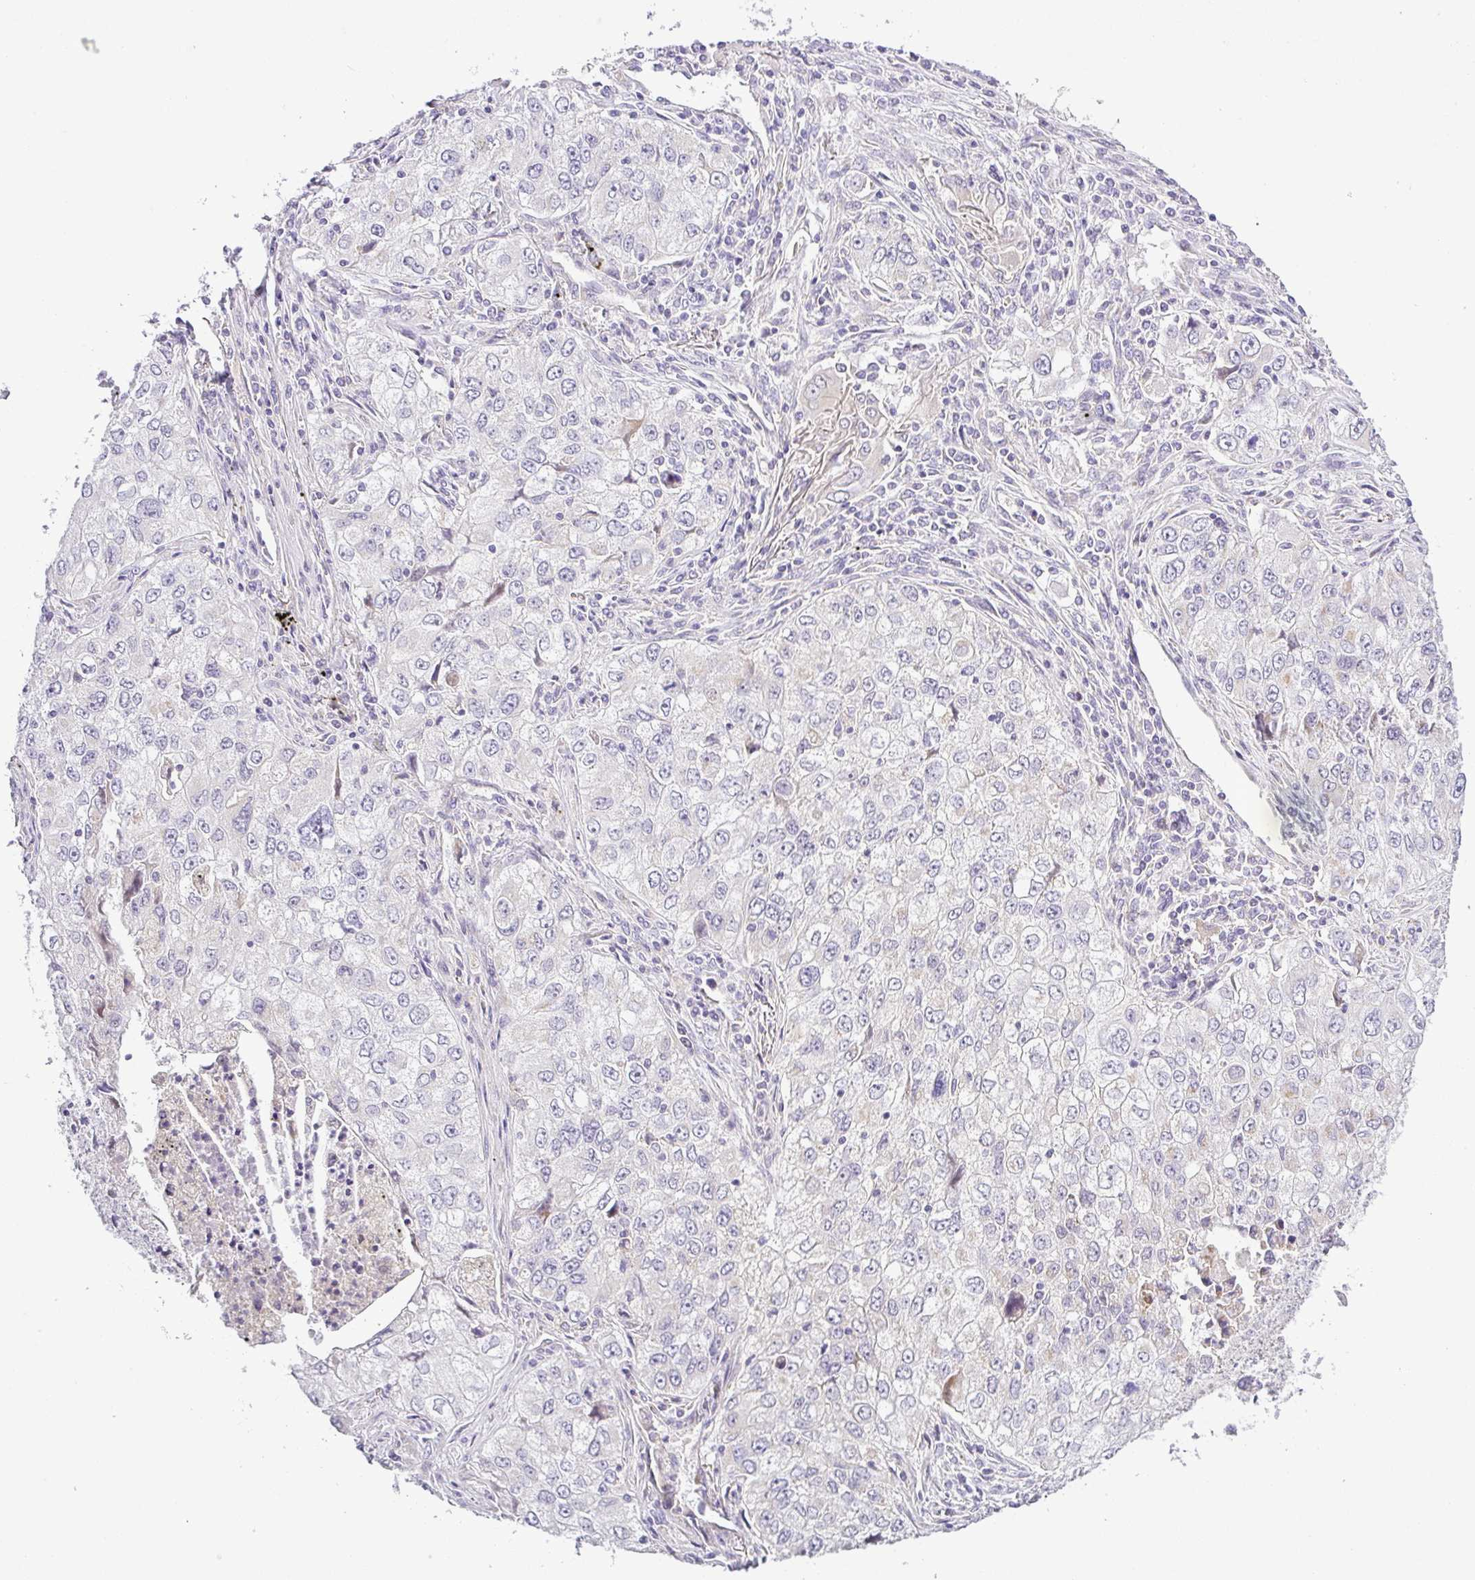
{"staining": {"intensity": "negative", "quantity": "none", "location": "none"}, "tissue": "lung cancer", "cell_type": "Tumor cells", "image_type": "cancer", "snomed": [{"axis": "morphology", "description": "Adenocarcinoma, NOS"}, {"axis": "morphology", "description": "Adenocarcinoma, metastatic, NOS"}, {"axis": "topography", "description": "Lymph node"}, {"axis": "topography", "description": "Lung"}], "caption": "High power microscopy histopathology image of an IHC image of lung cancer, revealing no significant positivity in tumor cells. (Brightfield microscopy of DAB (3,3'-diaminobenzidine) immunohistochemistry (IHC) at high magnification).", "gene": "NDUFB2", "patient": {"sex": "female", "age": 42}}